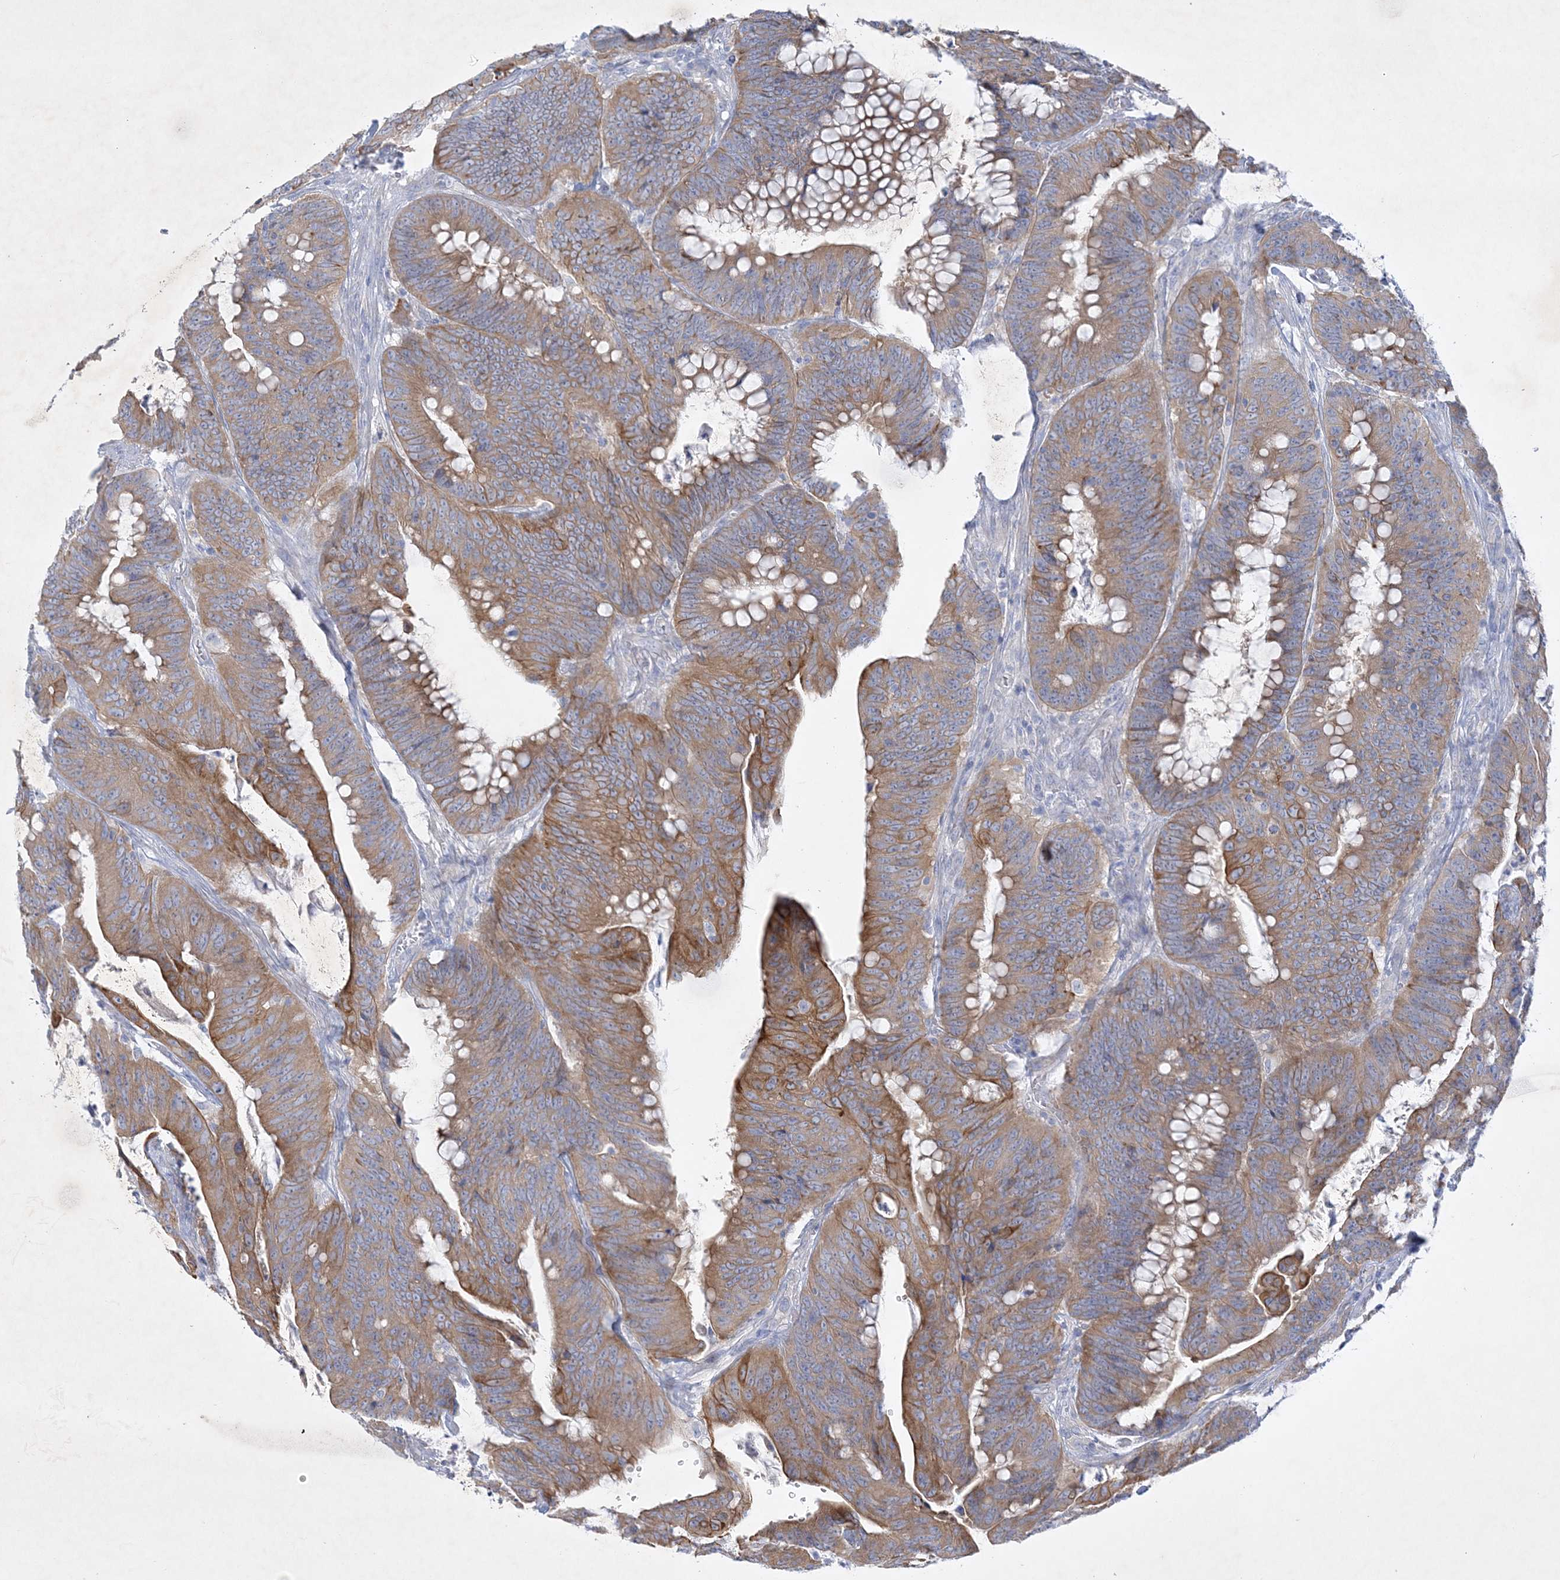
{"staining": {"intensity": "moderate", "quantity": ">75%", "location": "cytoplasmic/membranous"}, "tissue": "colorectal cancer", "cell_type": "Tumor cells", "image_type": "cancer", "snomed": [{"axis": "morphology", "description": "Adenocarcinoma, NOS"}, {"axis": "topography", "description": "Colon"}], "caption": "IHC photomicrograph of human colorectal cancer (adenocarcinoma) stained for a protein (brown), which displays medium levels of moderate cytoplasmic/membranous staining in about >75% of tumor cells.", "gene": "FARSB", "patient": {"sex": "male", "age": 45}}